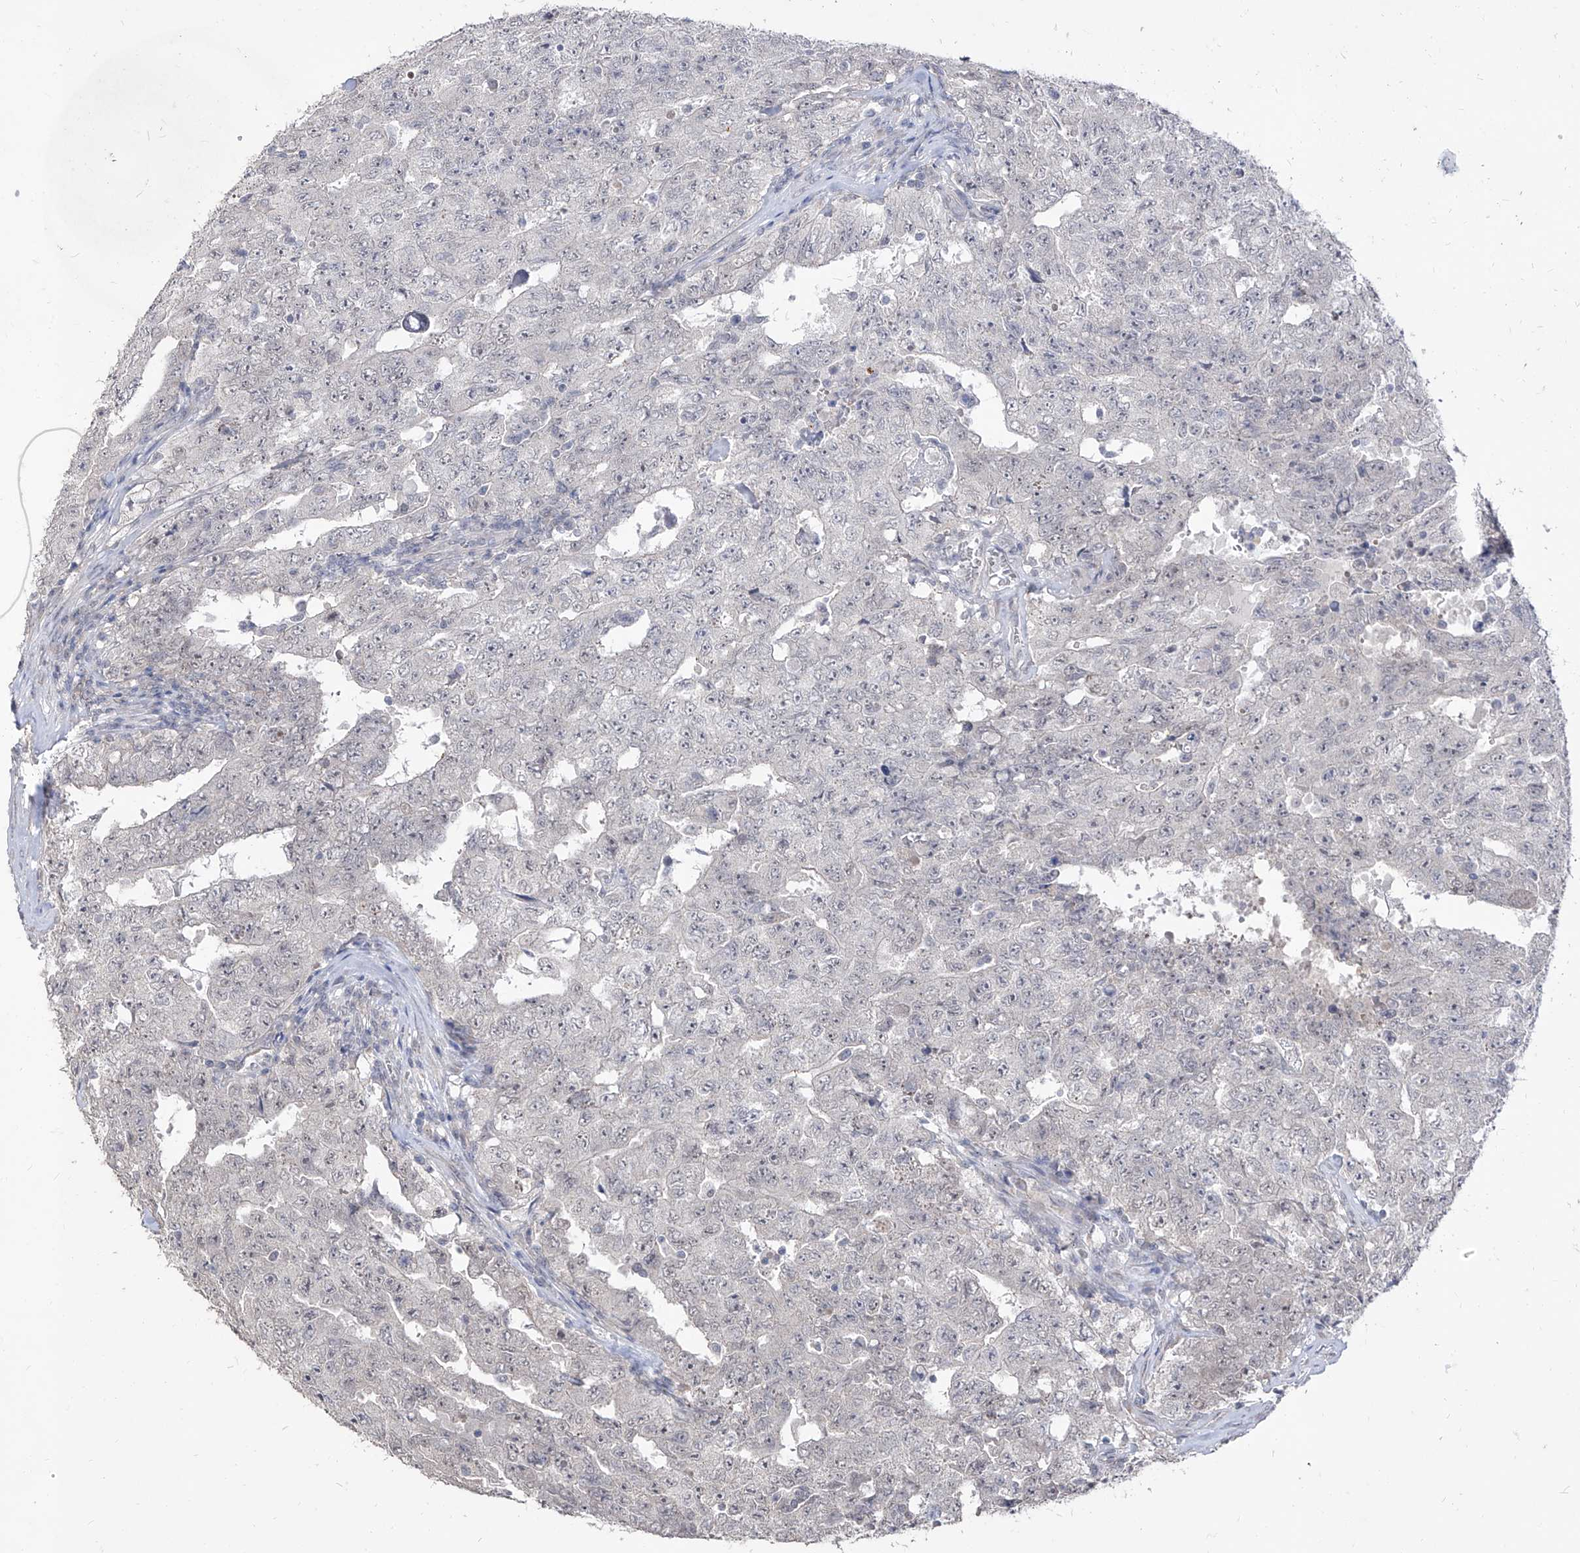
{"staining": {"intensity": "negative", "quantity": "none", "location": "none"}, "tissue": "testis cancer", "cell_type": "Tumor cells", "image_type": "cancer", "snomed": [{"axis": "morphology", "description": "Carcinoma, Embryonal, NOS"}, {"axis": "topography", "description": "Testis"}], "caption": "An immunohistochemistry image of testis cancer is shown. There is no staining in tumor cells of testis cancer.", "gene": "PHF20L1", "patient": {"sex": "male", "age": 26}}